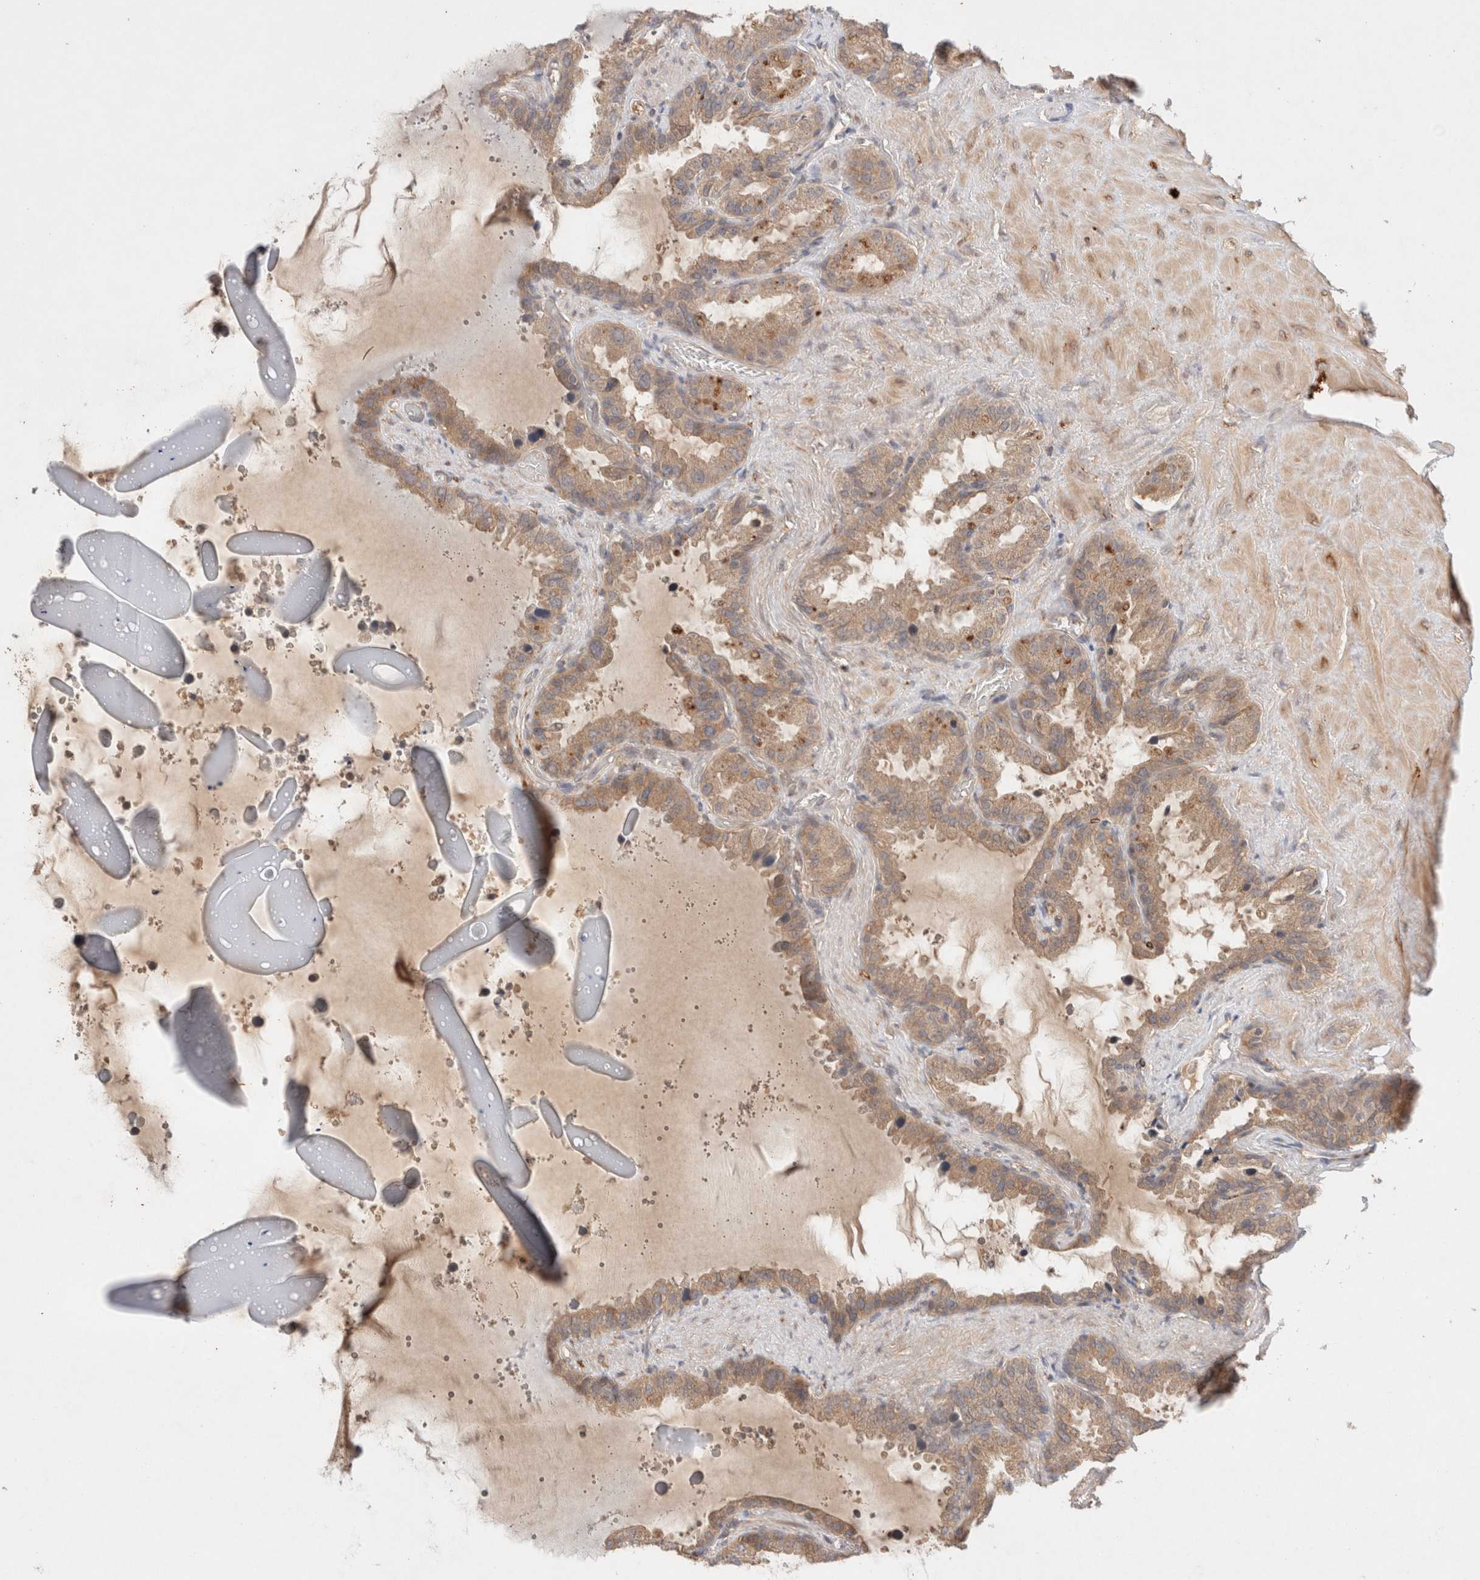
{"staining": {"intensity": "moderate", "quantity": ">75%", "location": "cytoplasmic/membranous"}, "tissue": "seminal vesicle", "cell_type": "Glandular cells", "image_type": "normal", "snomed": [{"axis": "morphology", "description": "Normal tissue, NOS"}, {"axis": "topography", "description": "Seminal veicle"}], "caption": "A micrograph showing moderate cytoplasmic/membranous positivity in approximately >75% of glandular cells in benign seminal vesicle, as visualized by brown immunohistochemical staining.", "gene": "KLHL20", "patient": {"sex": "male", "age": 46}}